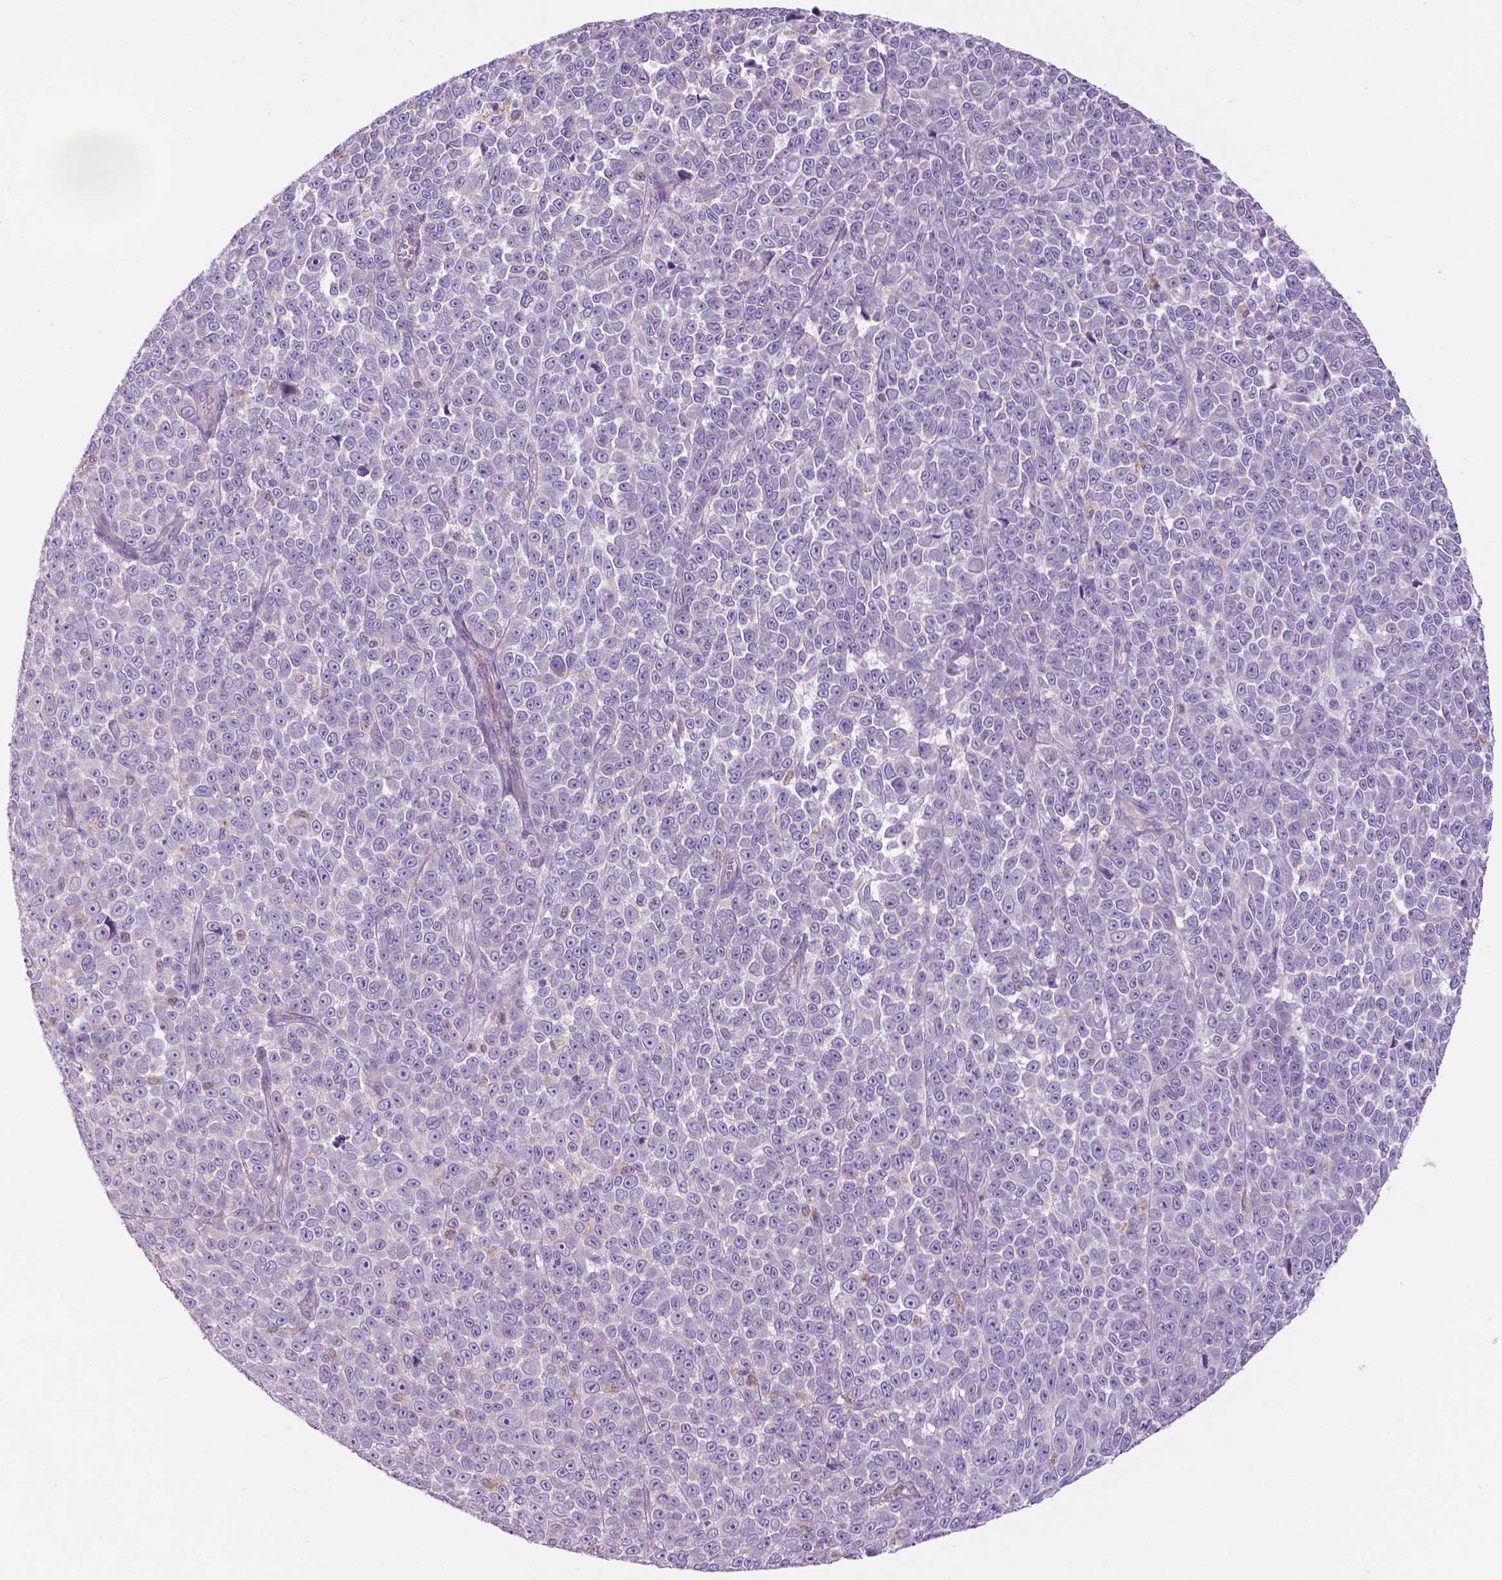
{"staining": {"intensity": "negative", "quantity": "none", "location": "none"}, "tissue": "melanoma", "cell_type": "Tumor cells", "image_type": "cancer", "snomed": [{"axis": "morphology", "description": "Malignant melanoma, NOS"}, {"axis": "topography", "description": "Skin"}], "caption": "Immunohistochemistry histopathology image of malignant melanoma stained for a protein (brown), which reveals no expression in tumor cells. (DAB IHC with hematoxylin counter stain).", "gene": "FAM50B", "patient": {"sex": "female", "age": 95}}